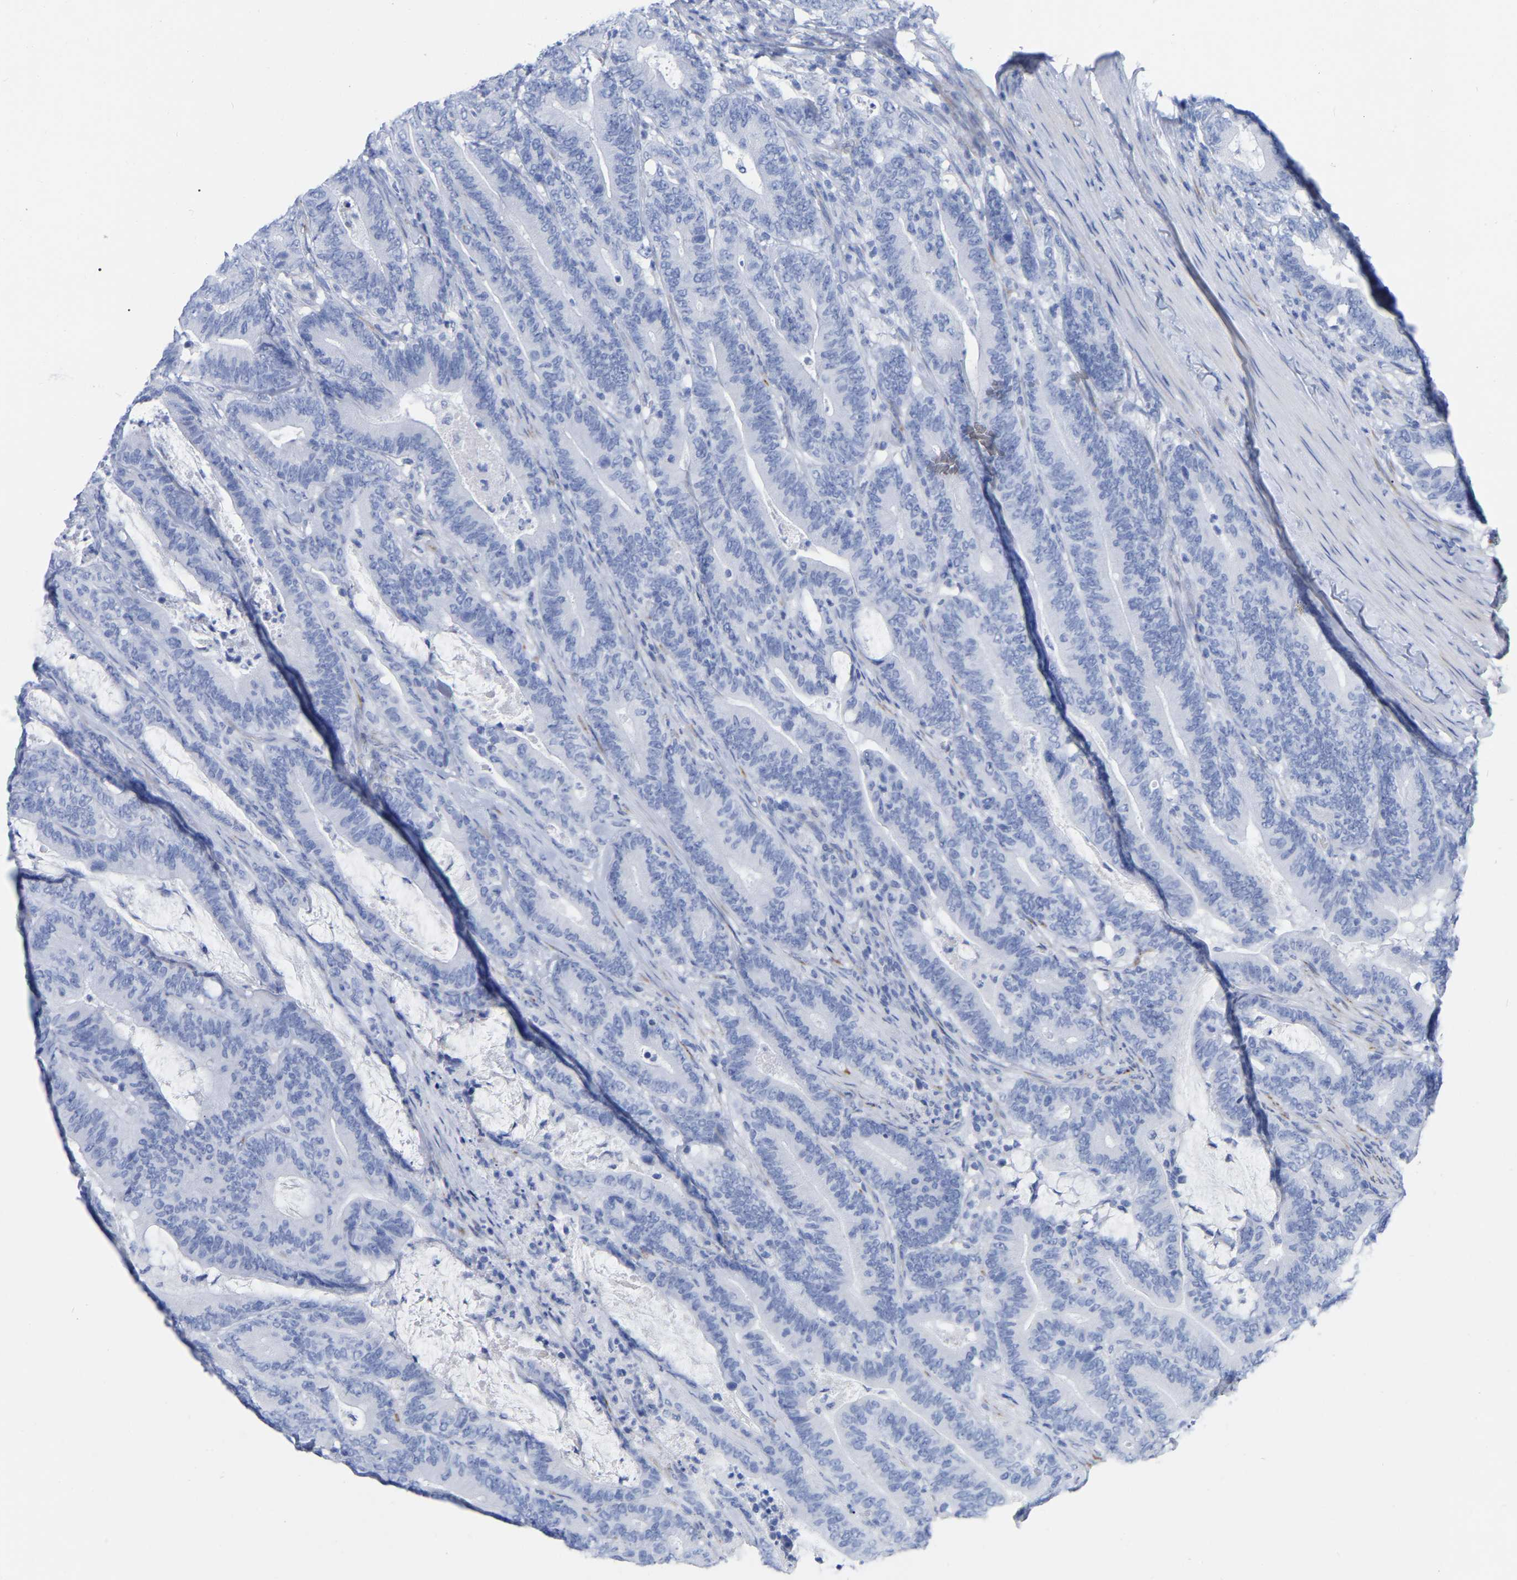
{"staining": {"intensity": "negative", "quantity": "none", "location": "none"}, "tissue": "colorectal cancer", "cell_type": "Tumor cells", "image_type": "cancer", "snomed": [{"axis": "morphology", "description": "Adenocarcinoma, NOS"}, {"axis": "topography", "description": "Colon"}], "caption": "High power microscopy image of an immunohistochemistry photomicrograph of colorectal adenocarcinoma, revealing no significant expression in tumor cells.", "gene": "HAPLN1", "patient": {"sex": "female", "age": 66}}